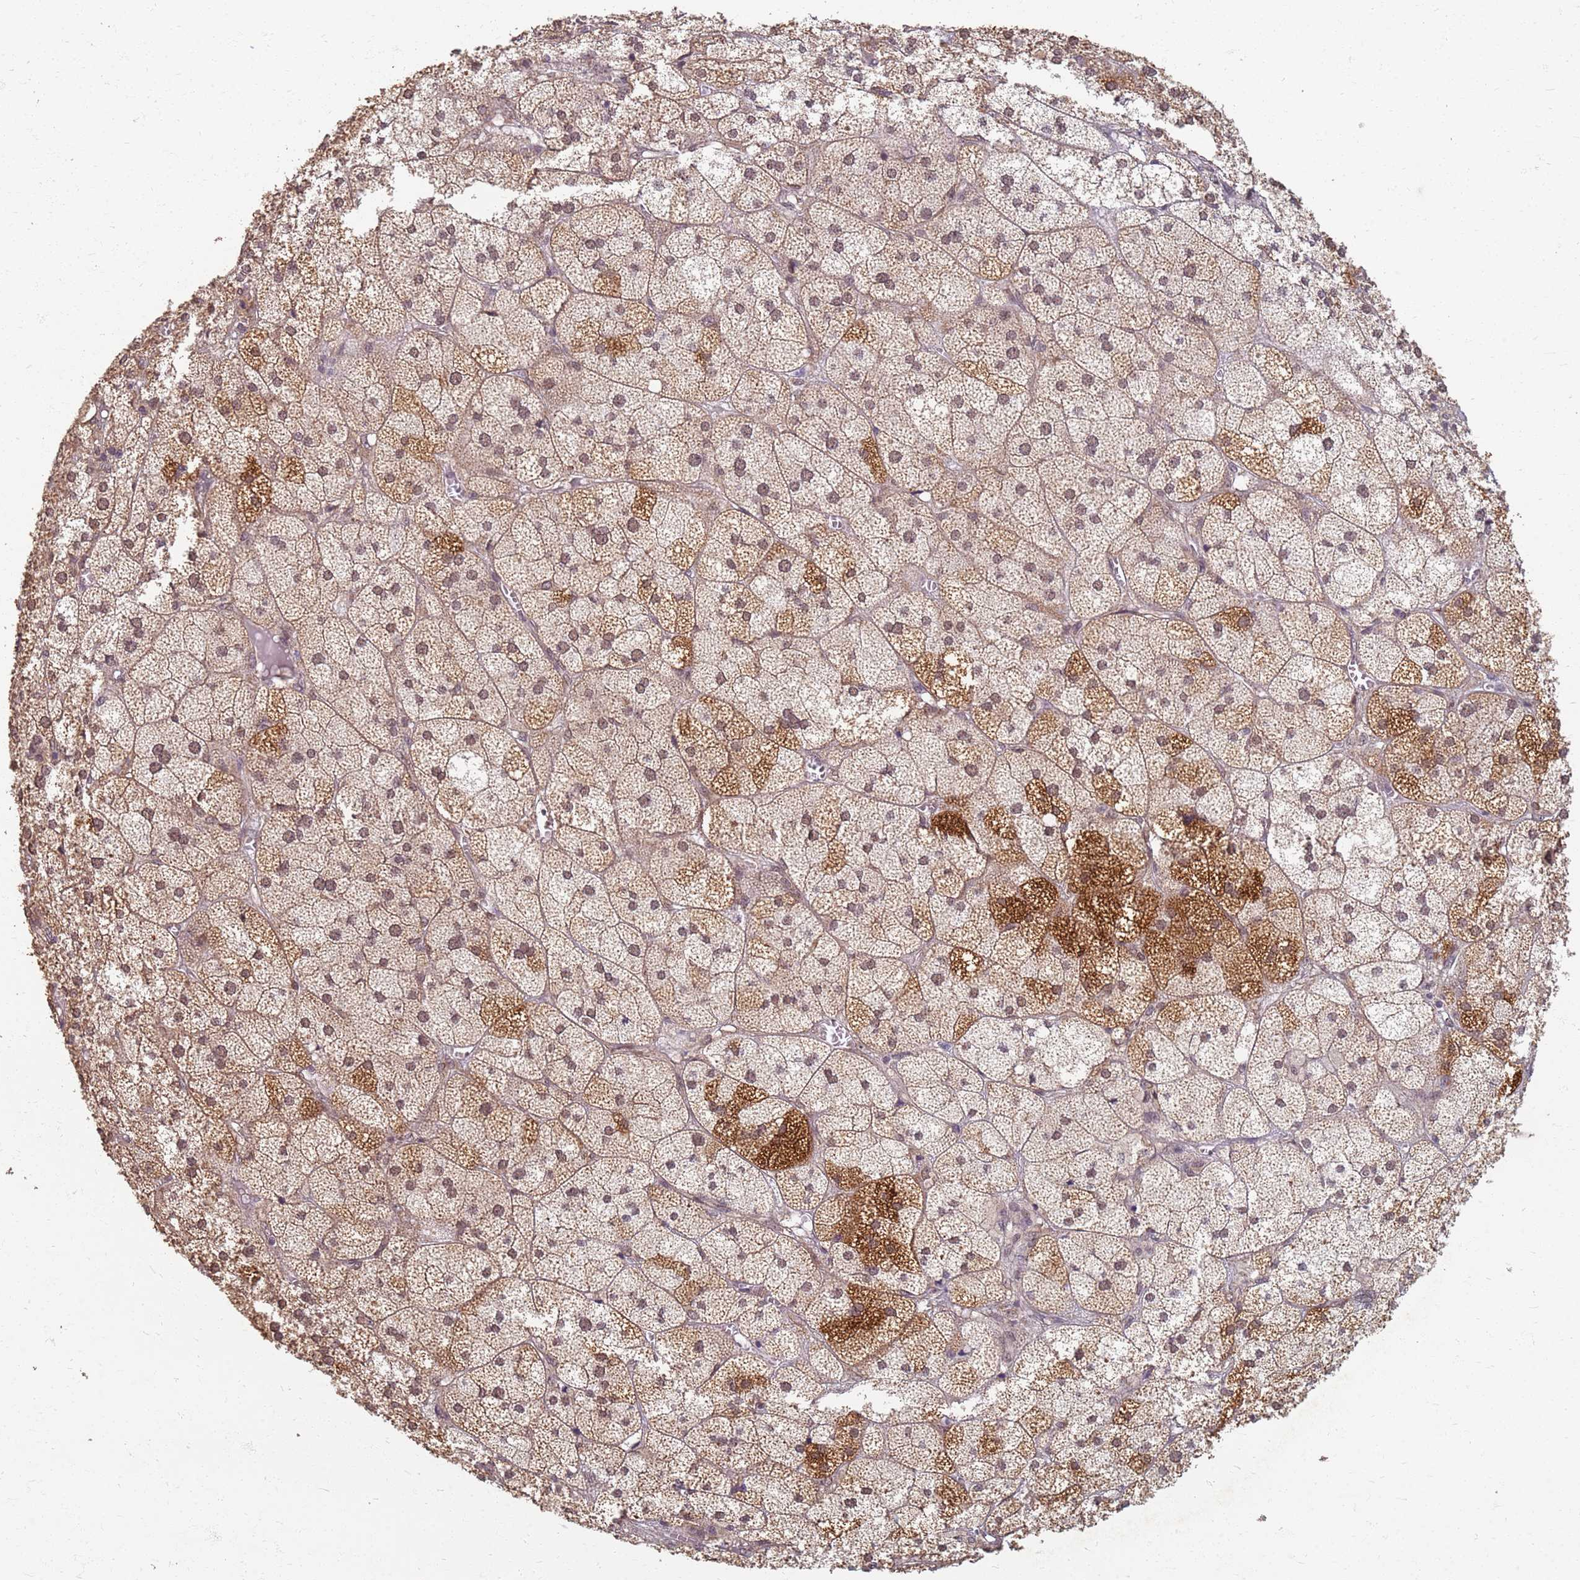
{"staining": {"intensity": "moderate", "quantity": ">75%", "location": "cytoplasmic/membranous,nuclear"}, "tissue": "adrenal gland", "cell_type": "Glandular cells", "image_type": "normal", "snomed": [{"axis": "morphology", "description": "Normal tissue, NOS"}, {"axis": "topography", "description": "Adrenal gland"}], "caption": "Immunohistochemistry (IHC) staining of benign adrenal gland, which demonstrates medium levels of moderate cytoplasmic/membranous,nuclear expression in approximately >75% of glandular cells indicating moderate cytoplasmic/membranous,nuclear protein expression. The staining was performed using DAB (3,3'-diaminobenzidine) (brown) for protein detection and nuclei were counterstained in hematoxylin (blue).", "gene": "ITGB4", "patient": {"sex": "female", "age": 61}}